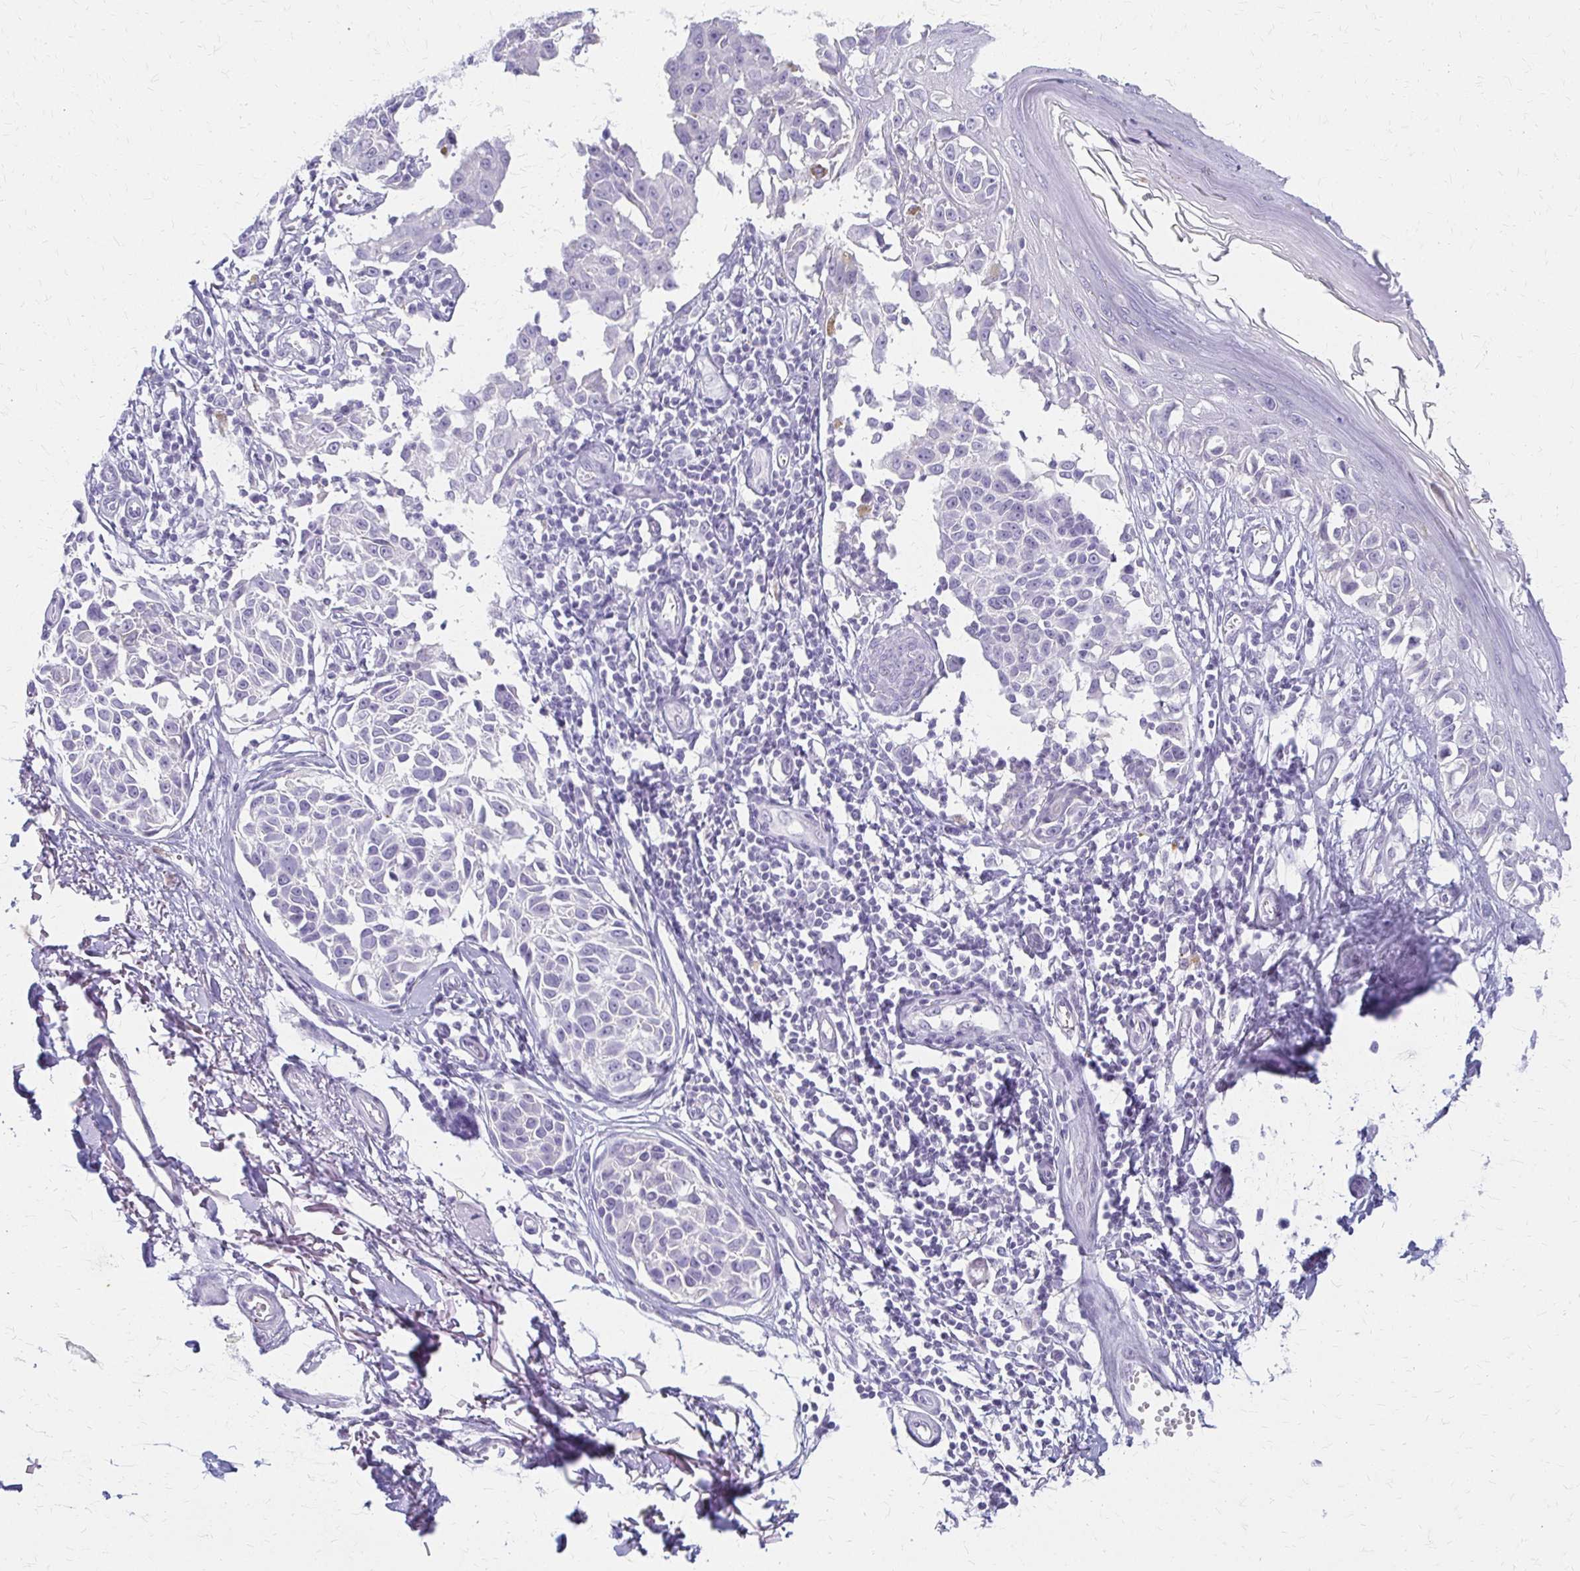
{"staining": {"intensity": "negative", "quantity": "none", "location": "none"}, "tissue": "melanoma", "cell_type": "Tumor cells", "image_type": "cancer", "snomed": [{"axis": "morphology", "description": "Malignant melanoma, NOS"}, {"axis": "topography", "description": "Skin"}], "caption": "Tumor cells show no significant protein expression in malignant melanoma.", "gene": "ACP5", "patient": {"sex": "male", "age": 73}}